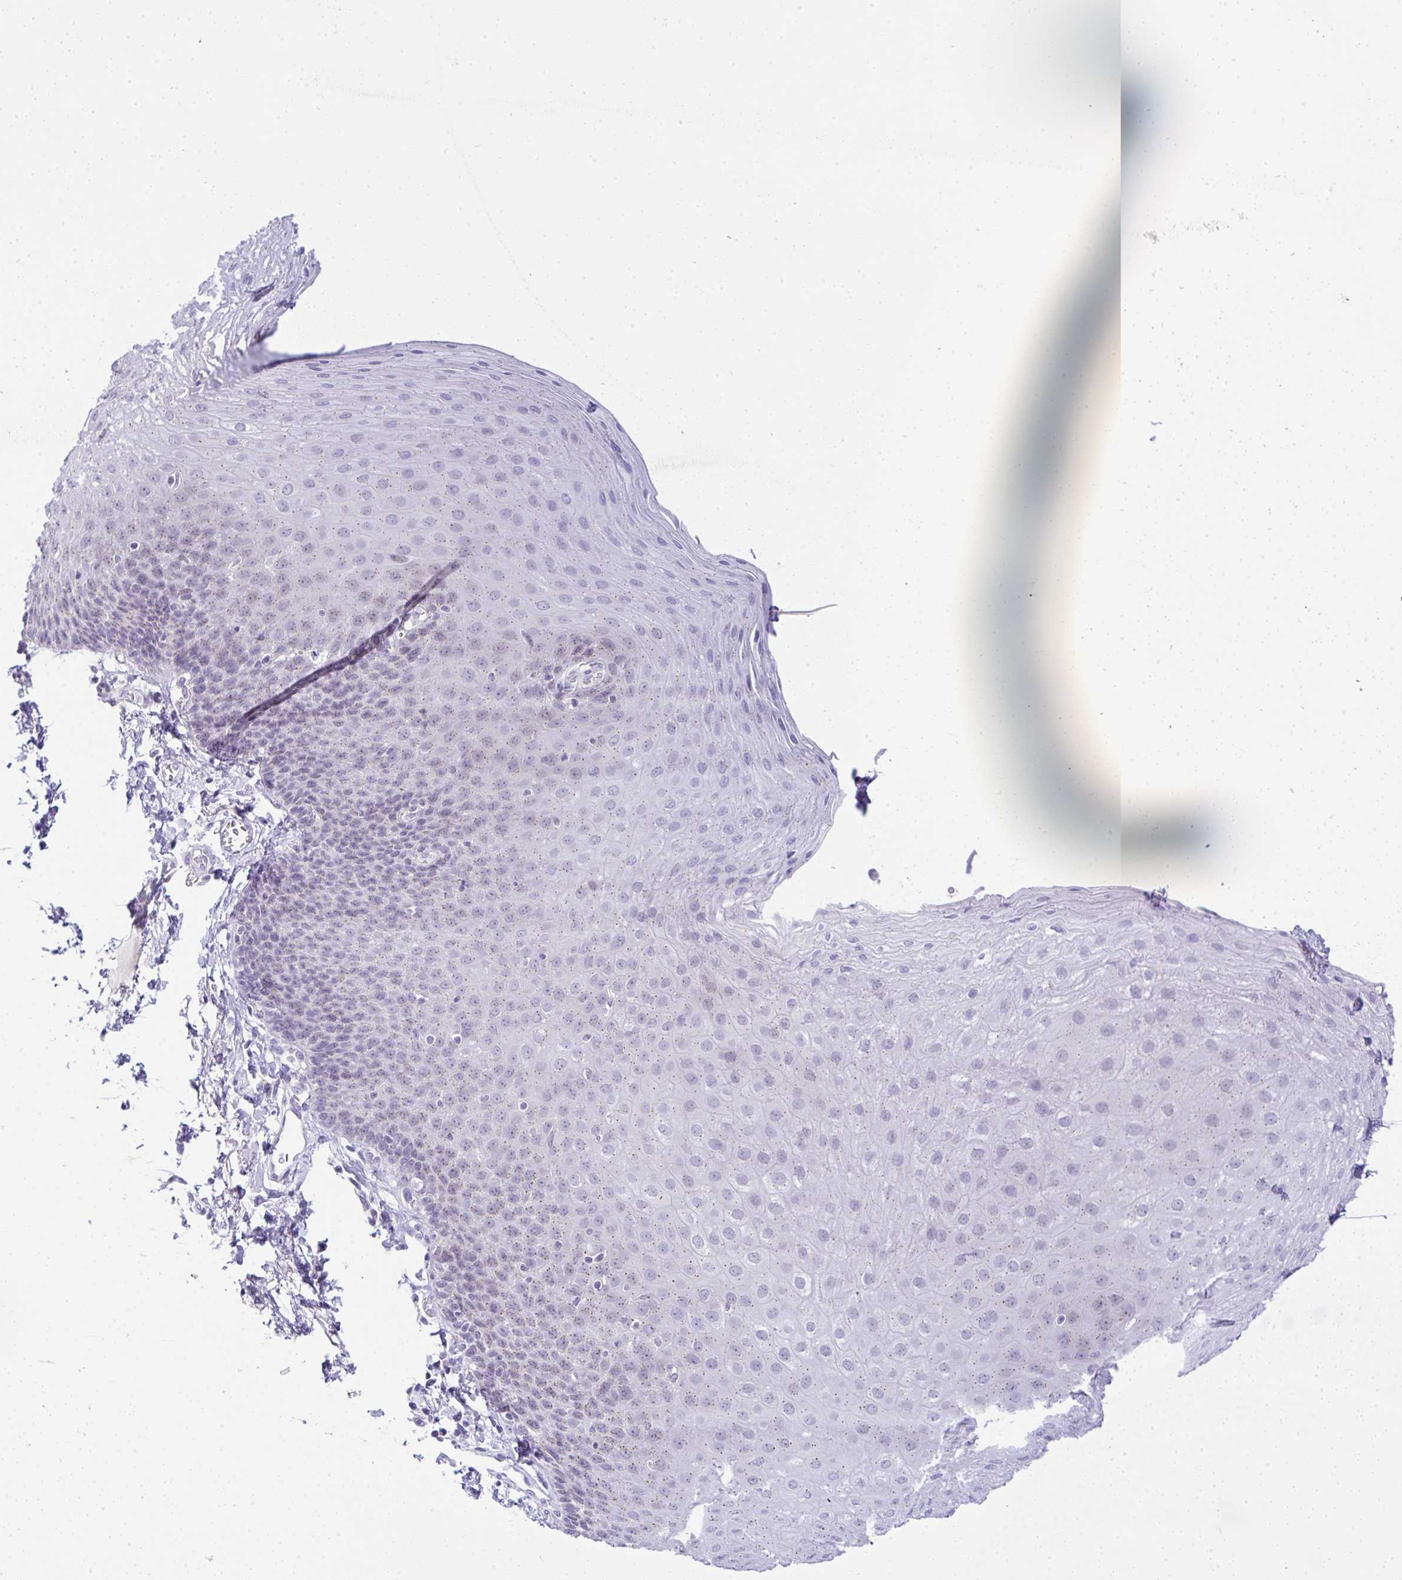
{"staining": {"intensity": "negative", "quantity": "none", "location": "none"}, "tissue": "esophagus", "cell_type": "Squamous epithelial cells", "image_type": "normal", "snomed": [{"axis": "morphology", "description": "Normal tissue, NOS"}, {"axis": "topography", "description": "Esophagus"}], "caption": "Immunohistochemistry of unremarkable human esophagus shows no positivity in squamous epithelial cells.", "gene": "FAM177A1", "patient": {"sex": "female", "age": 81}}